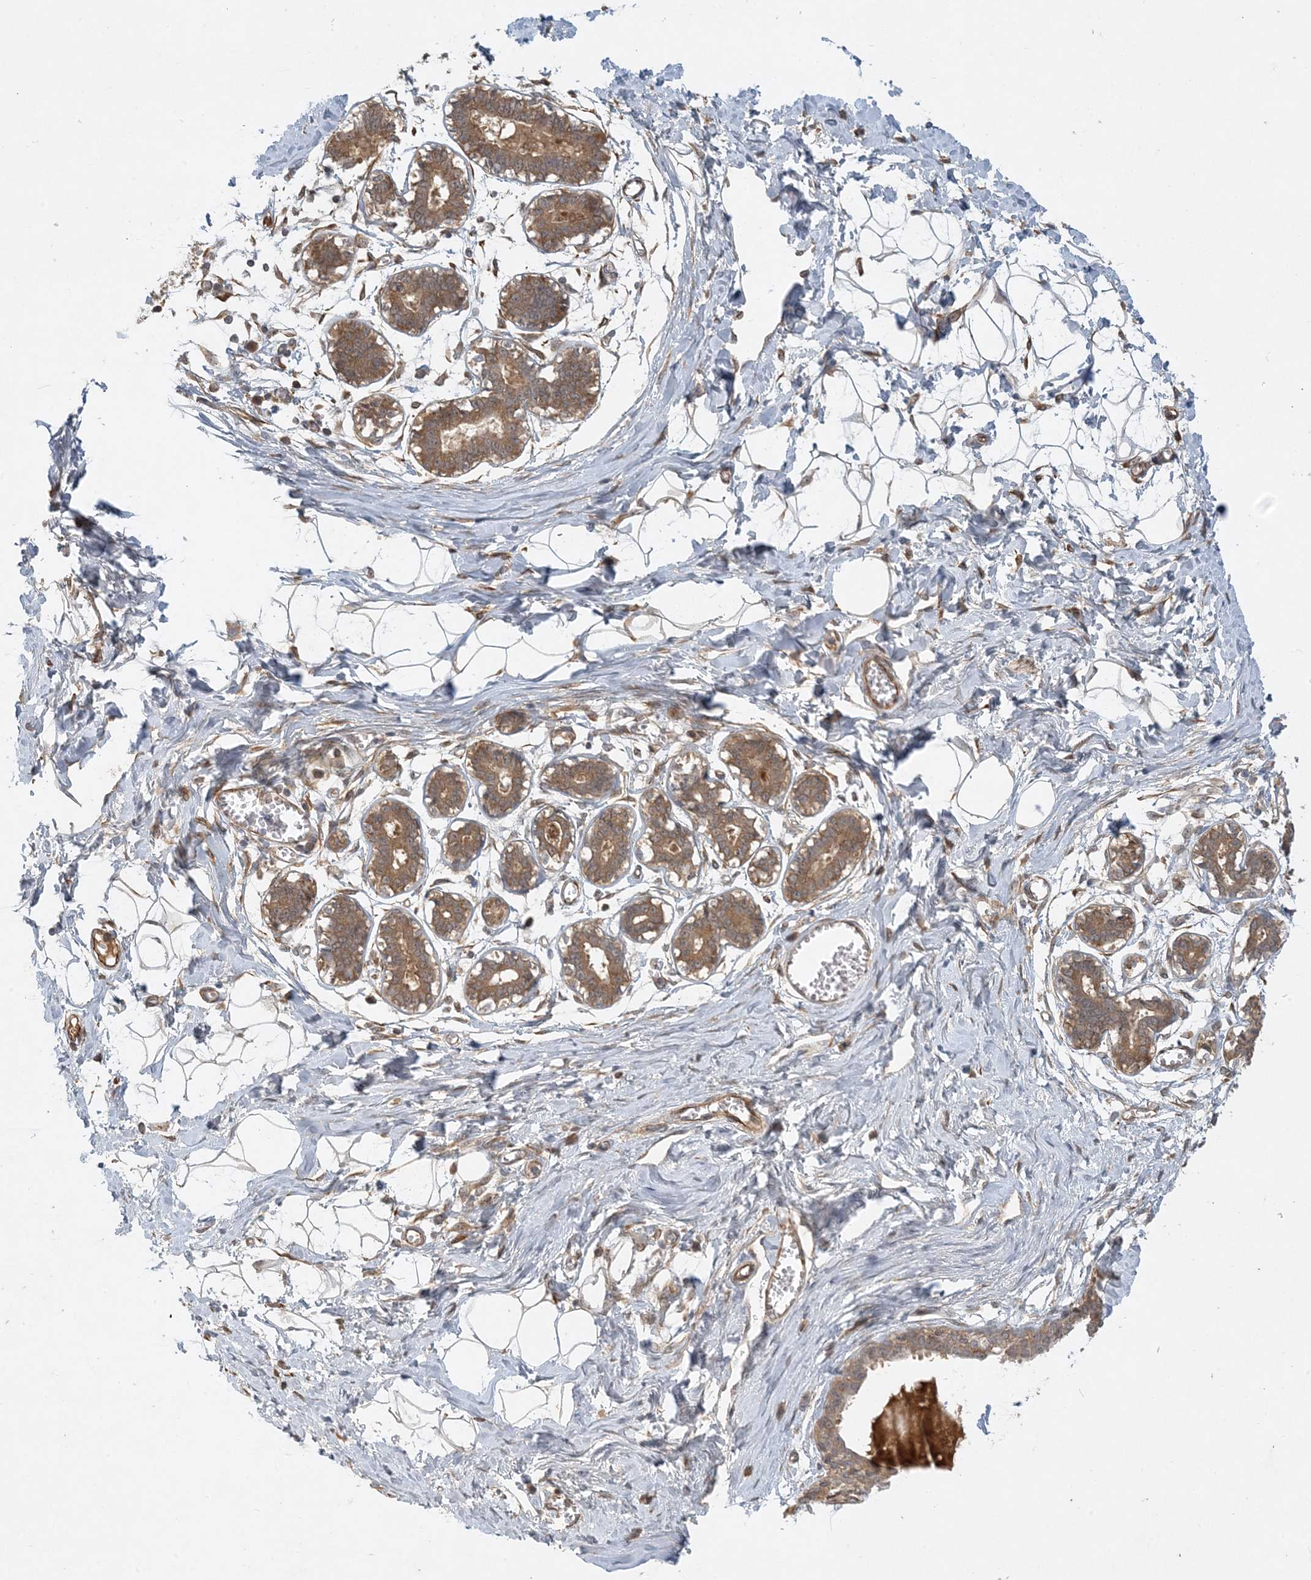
{"staining": {"intensity": "negative", "quantity": "none", "location": "none"}, "tissue": "breast", "cell_type": "Adipocytes", "image_type": "normal", "snomed": [{"axis": "morphology", "description": "Normal tissue, NOS"}, {"axis": "topography", "description": "Breast"}], "caption": "This is a micrograph of IHC staining of benign breast, which shows no expression in adipocytes. (Brightfield microscopy of DAB IHC at high magnification).", "gene": "ZCCHC4", "patient": {"sex": "female", "age": 27}}